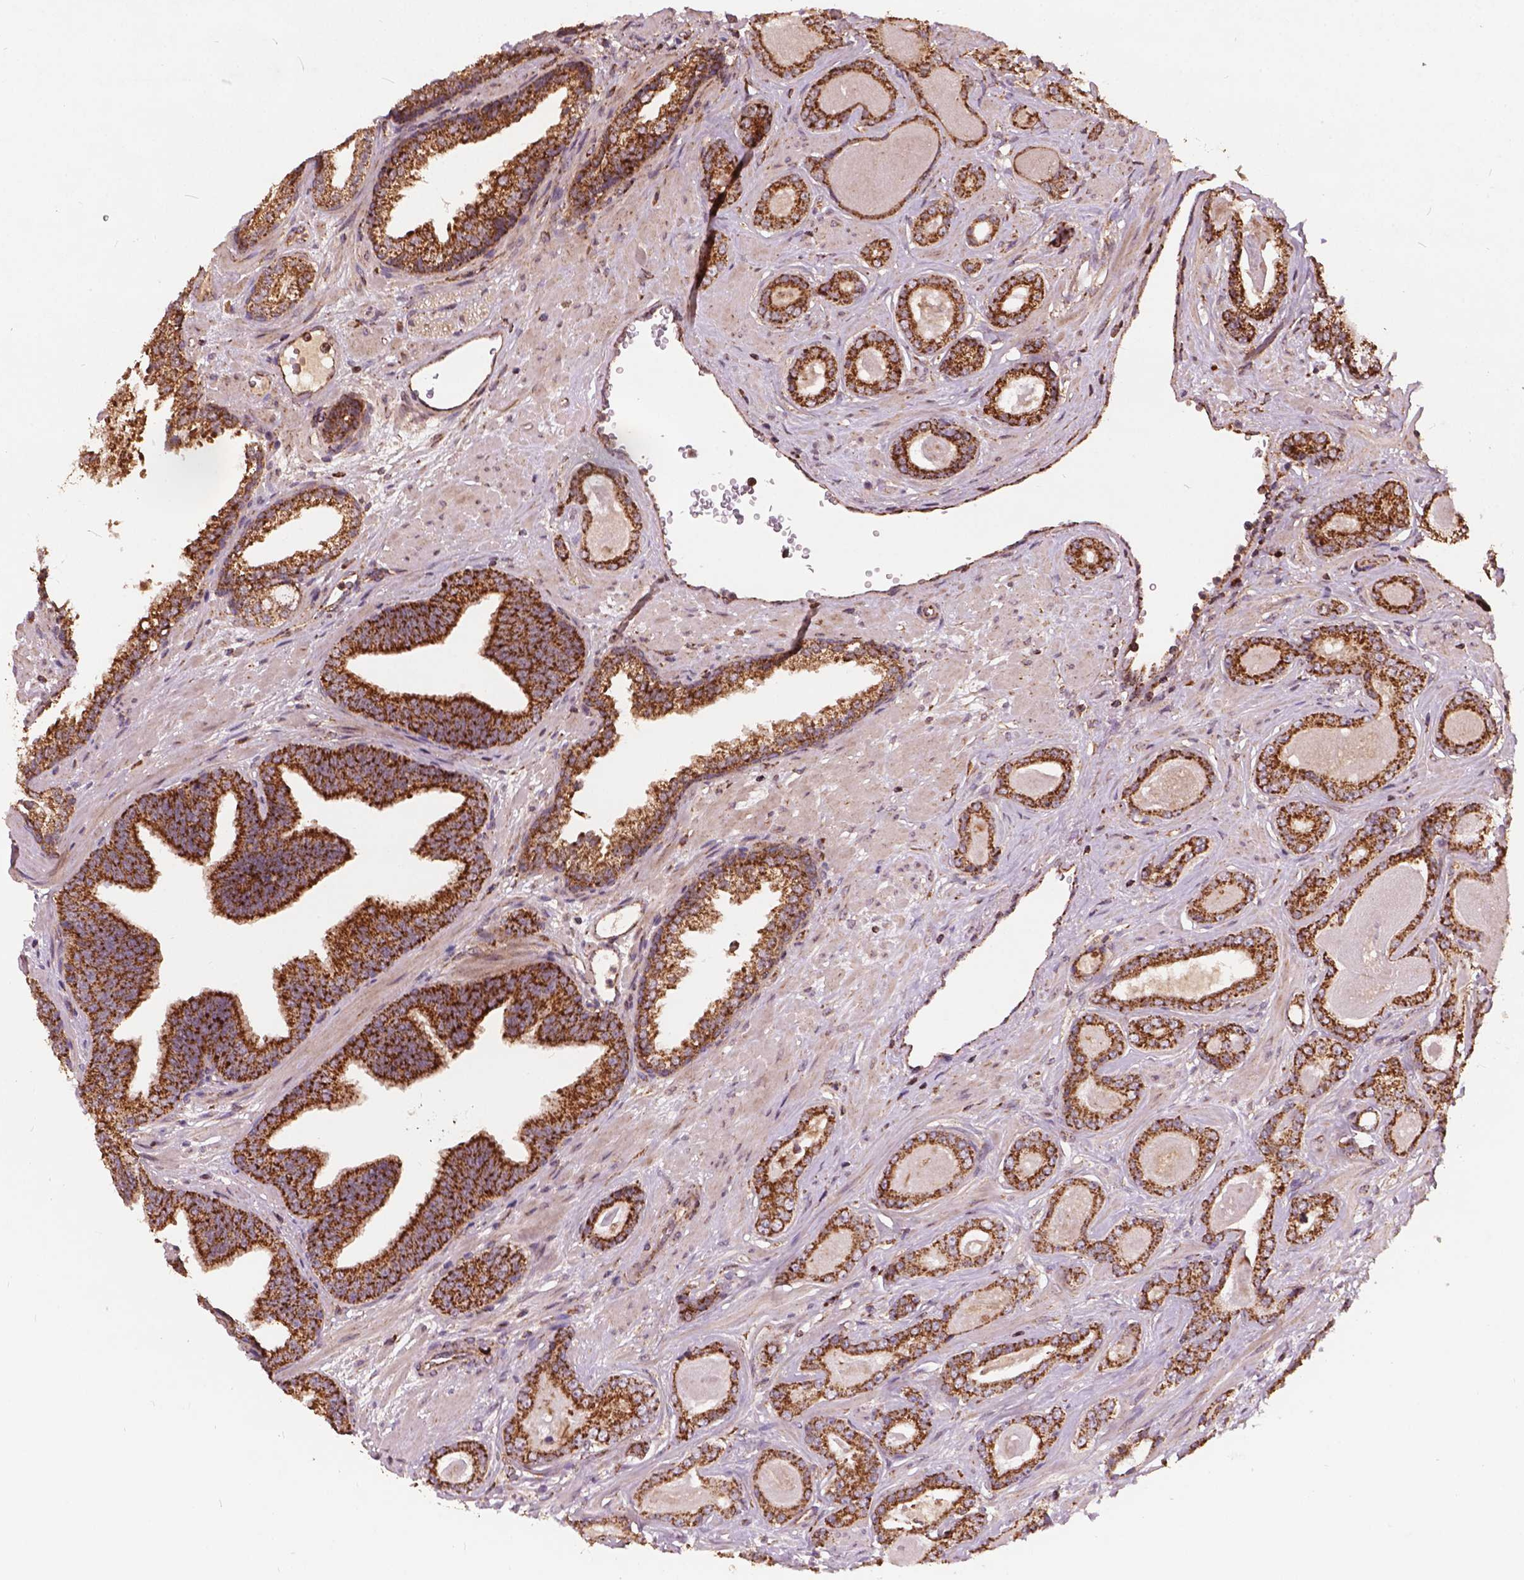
{"staining": {"intensity": "strong", "quantity": ">75%", "location": "cytoplasmic/membranous"}, "tissue": "prostate cancer", "cell_type": "Tumor cells", "image_type": "cancer", "snomed": [{"axis": "morphology", "description": "Adenocarcinoma, Low grade"}, {"axis": "topography", "description": "Prostate"}], "caption": "Brown immunohistochemical staining in human prostate cancer demonstrates strong cytoplasmic/membranous positivity in about >75% of tumor cells.", "gene": "UBXN2A", "patient": {"sex": "male", "age": 61}}